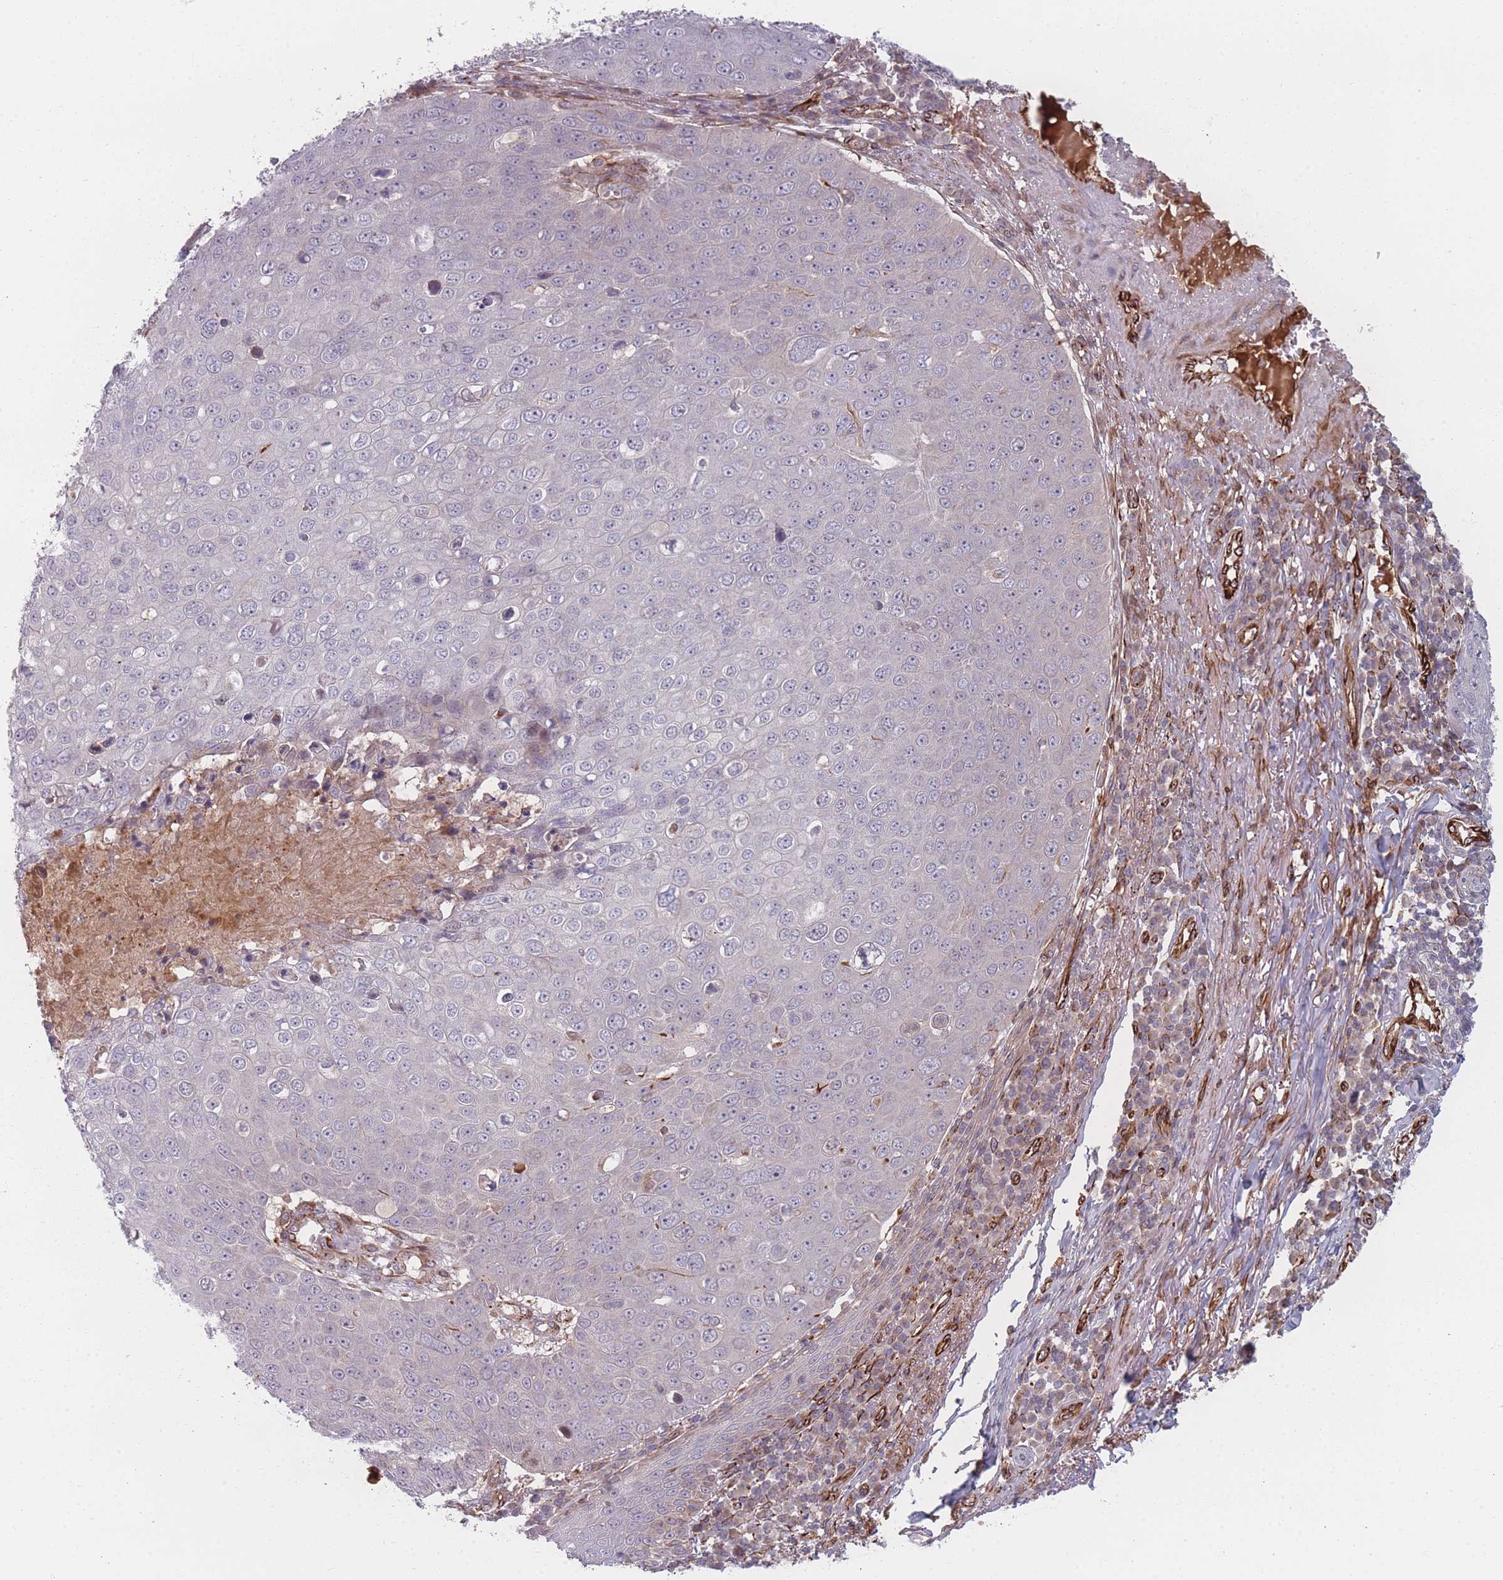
{"staining": {"intensity": "negative", "quantity": "none", "location": "none"}, "tissue": "skin cancer", "cell_type": "Tumor cells", "image_type": "cancer", "snomed": [{"axis": "morphology", "description": "Squamous cell carcinoma, NOS"}, {"axis": "topography", "description": "Skin"}], "caption": "A high-resolution histopathology image shows IHC staining of skin cancer, which displays no significant staining in tumor cells.", "gene": "EEF1AKMT2", "patient": {"sex": "male", "age": 71}}